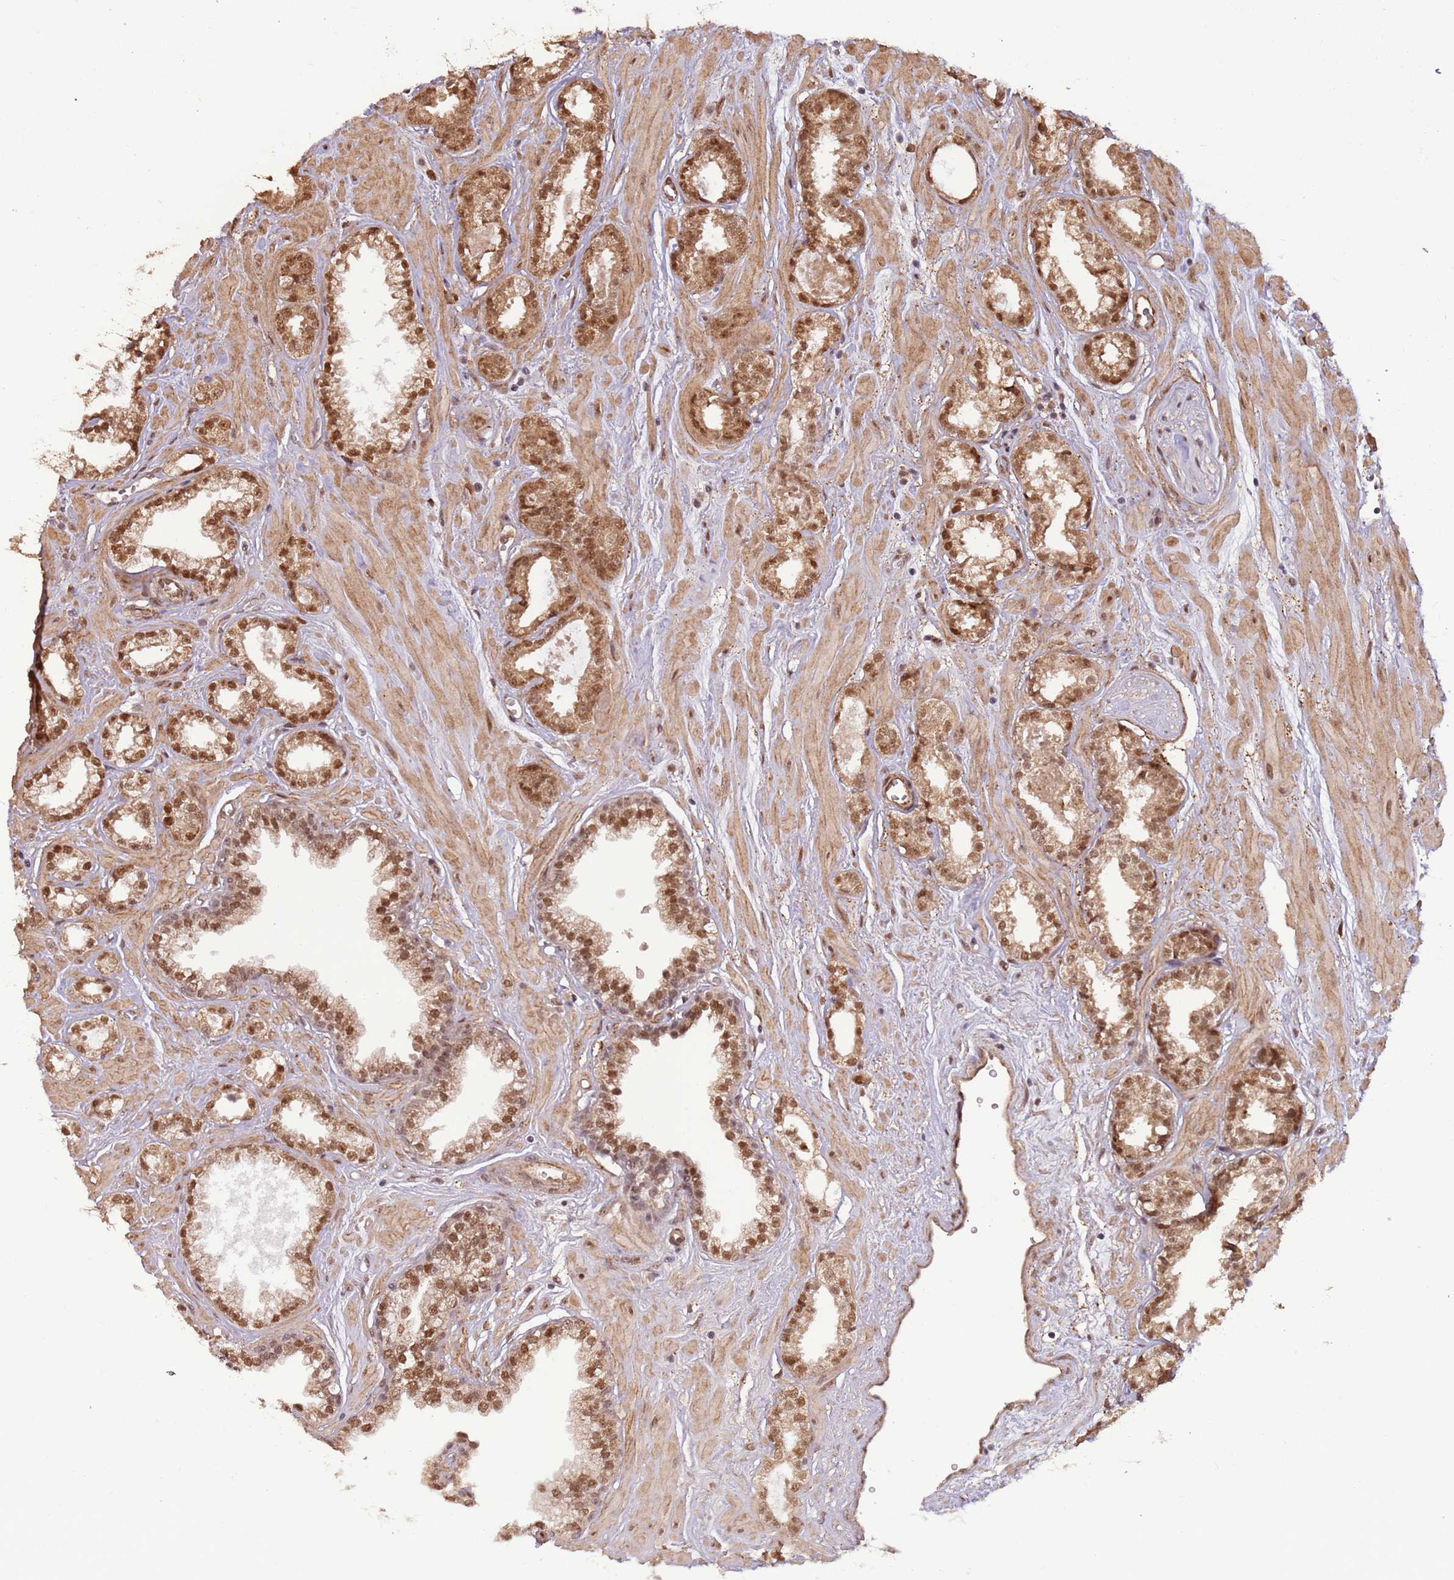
{"staining": {"intensity": "moderate", "quantity": ">75%", "location": "nuclear"}, "tissue": "prostate cancer", "cell_type": "Tumor cells", "image_type": "cancer", "snomed": [{"axis": "morphology", "description": "Adenocarcinoma, Low grade"}, {"axis": "topography", "description": "Prostate"}], "caption": "A micrograph of human prostate cancer stained for a protein exhibits moderate nuclear brown staining in tumor cells.", "gene": "POLR3H", "patient": {"sex": "male", "age": 60}}